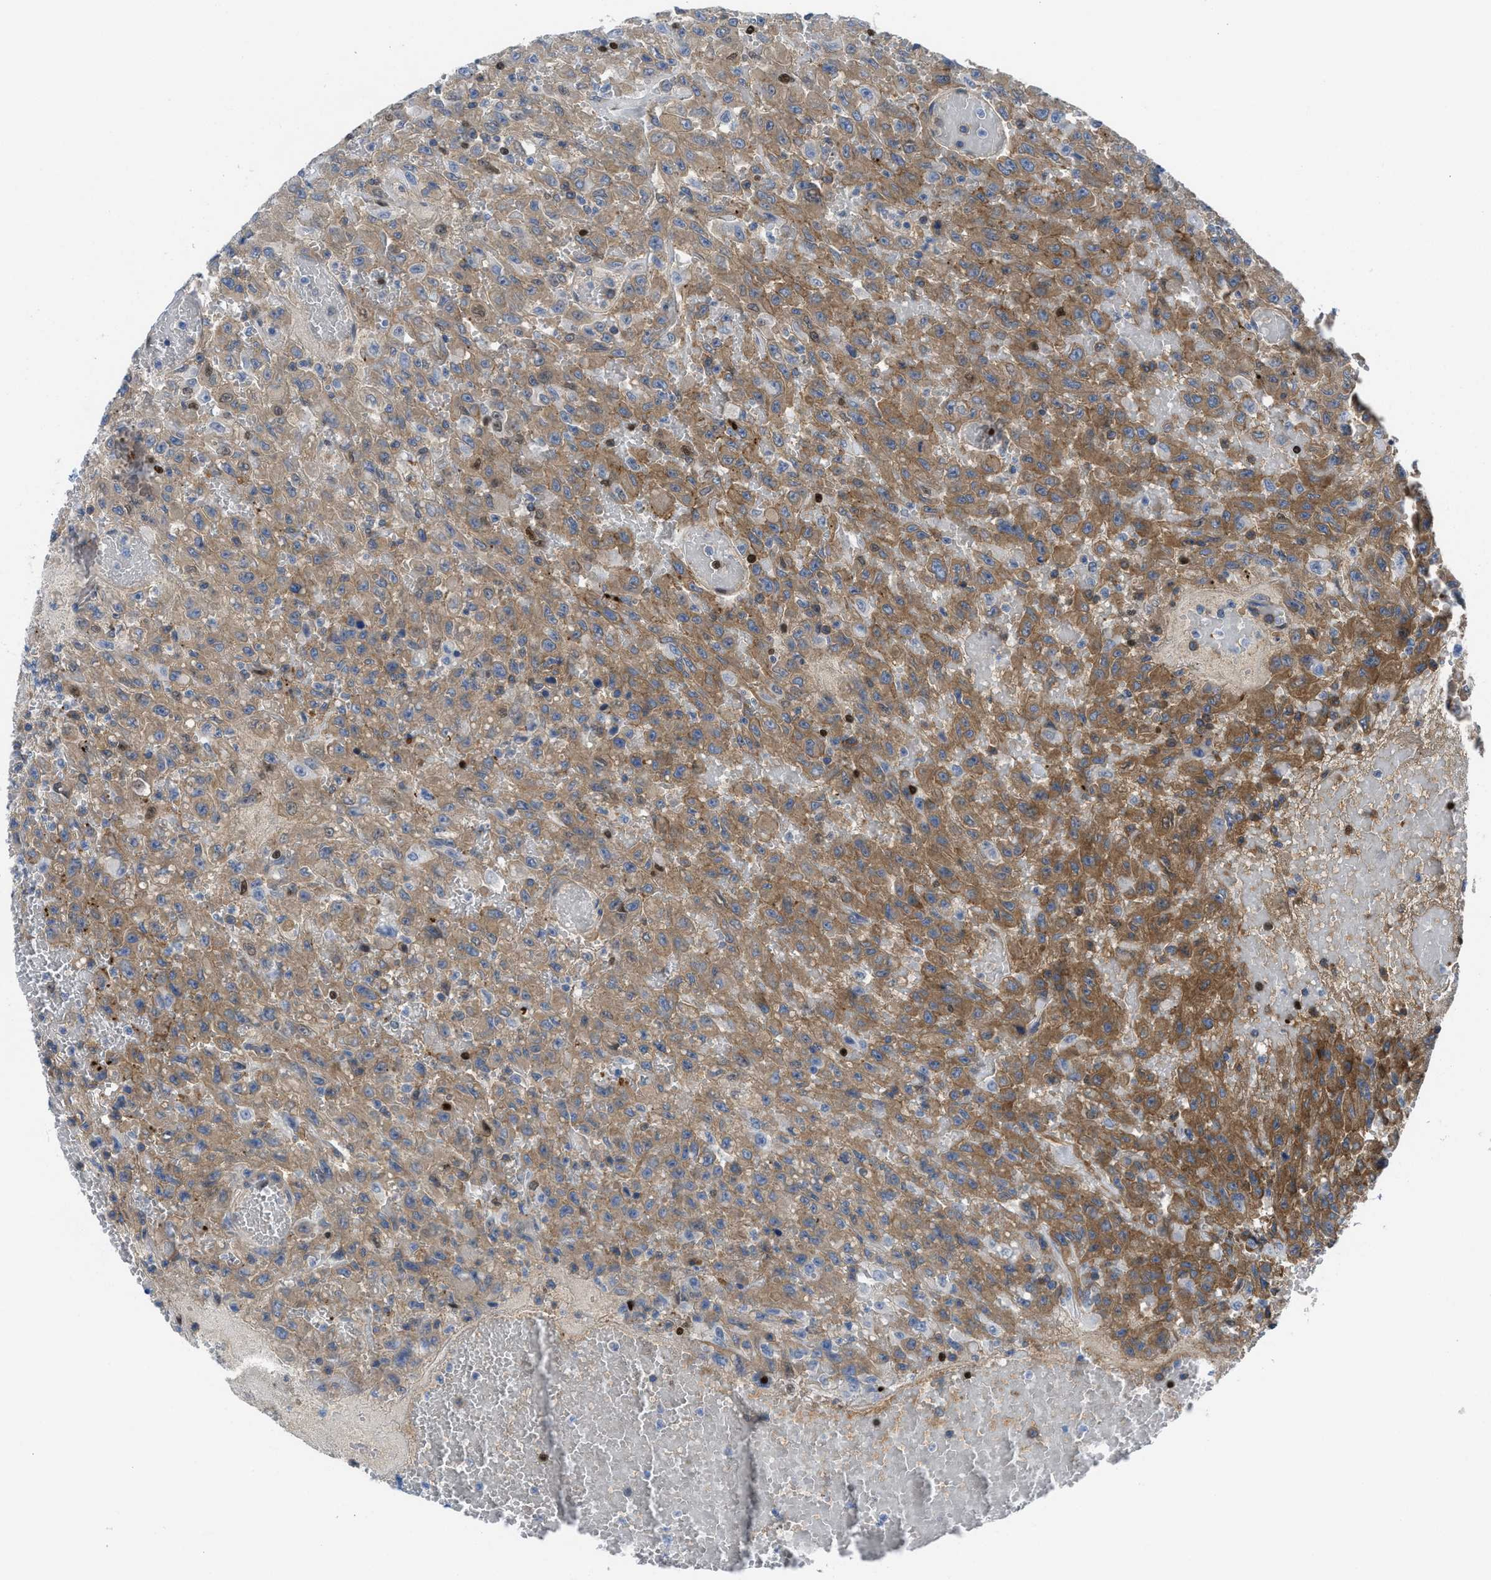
{"staining": {"intensity": "moderate", "quantity": ">75%", "location": "cytoplasmic/membranous"}, "tissue": "urothelial cancer", "cell_type": "Tumor cells", "image_type": "cancer", "snomed": [{"axis": "morphology", "description": "Urothelial carcinoma, High grade"}, {"axis": "topography", "description": "Urinary bladder"}], "caption": "Moderate cytoplasmic/membranous protein expression is seen in approximately >75% of tumor cells in urothelial carcinoma (high-grade). (DAB IHC with brightfield microscopy, high magnification).", "gene": "LEF1", "patient": {"sex": "male", "age": 46}}